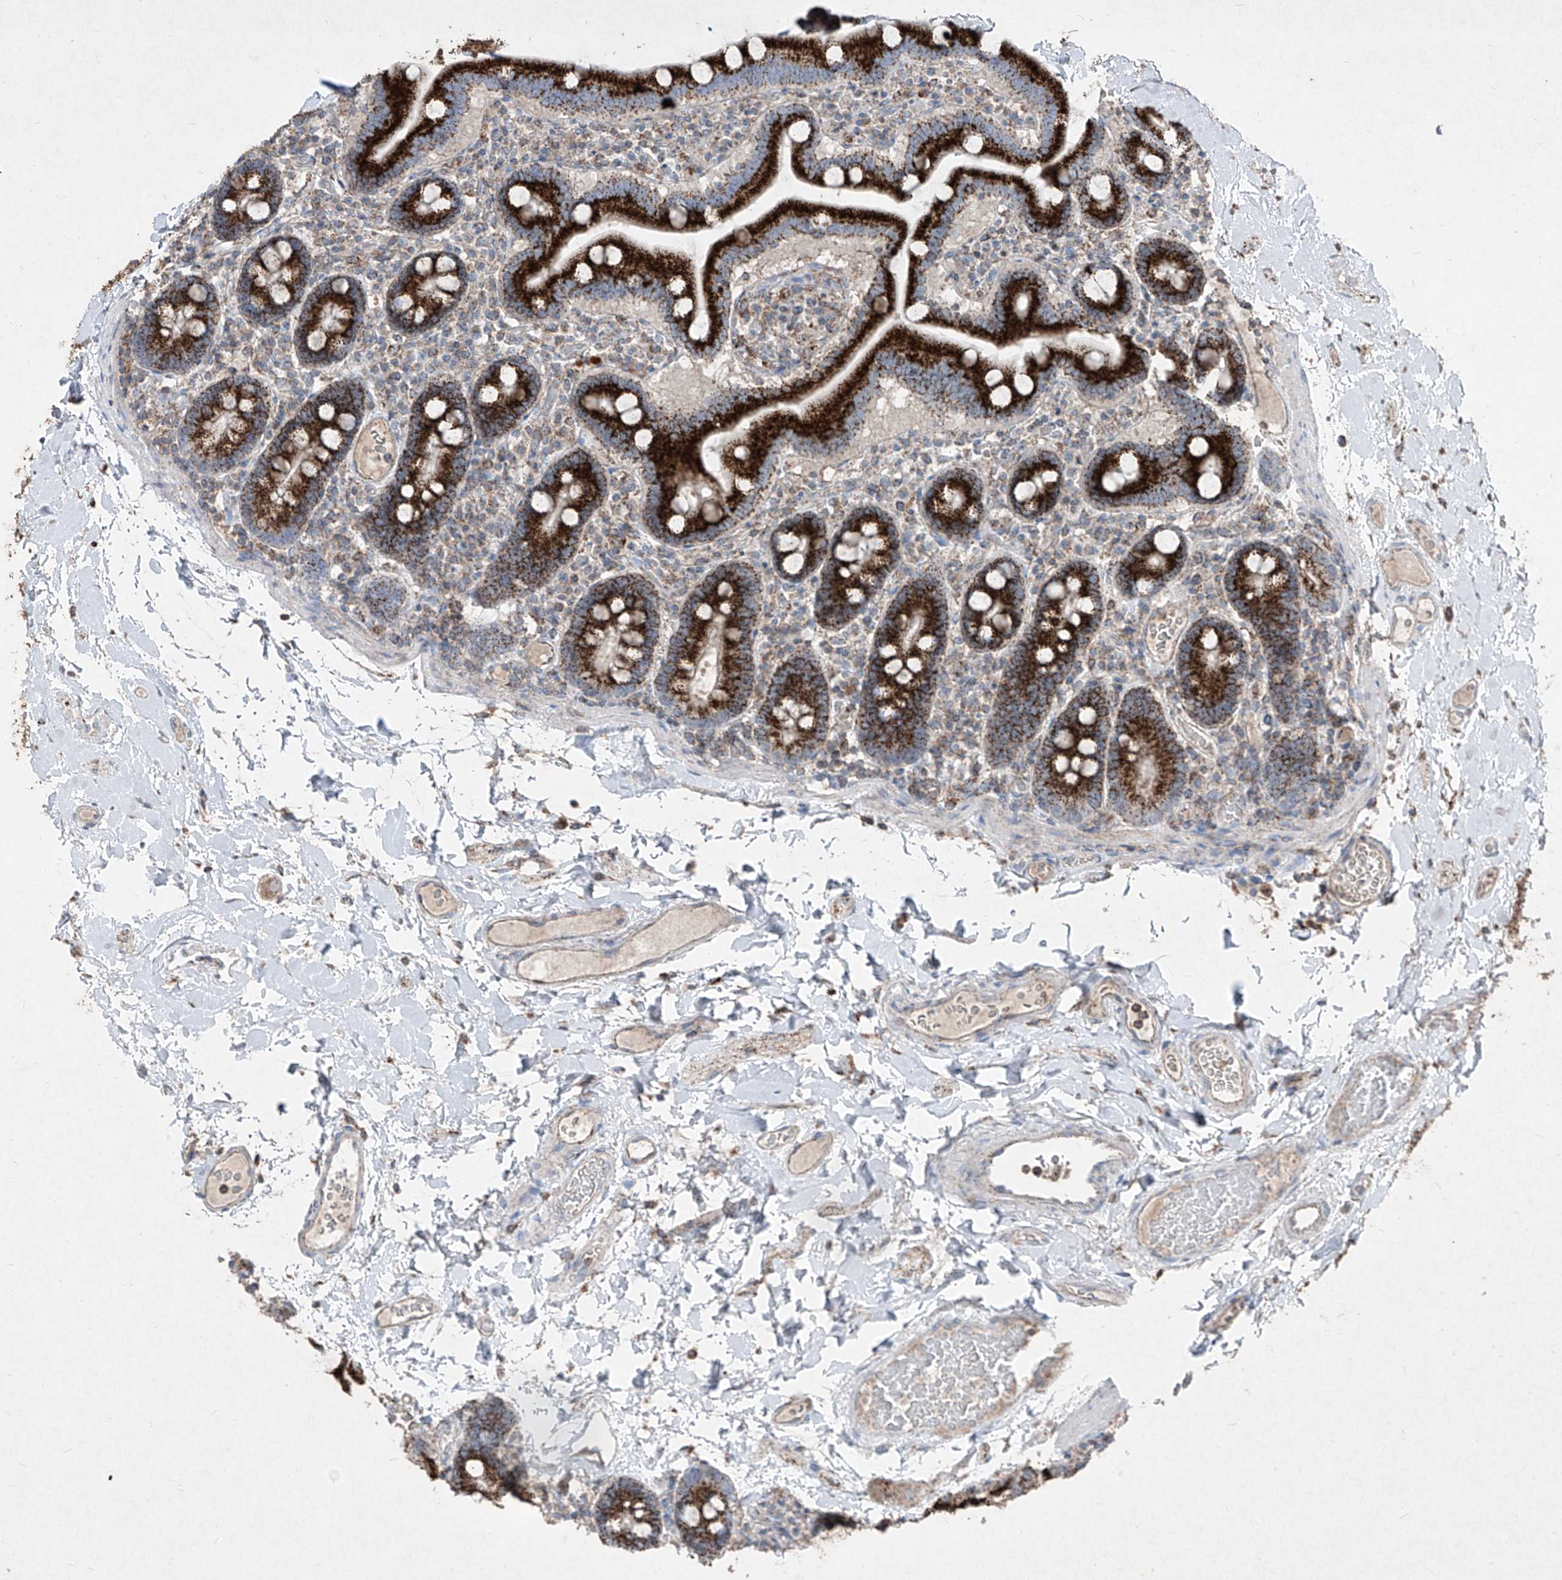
{"staining": {"intensity": "strong", "quantity": ">75%", "location": "cytoplasmic/membranous"}, "tissue": "duodenum", "cell_type": "Glandular cells", "image_type": "normal", "snomed": [{"axis": "morphology", "description": "Normal tissue, NOS"}, {"axis": "topography", "description": "Duodenum"}], "caption": "Benign duodenum was stained to show a protein in brown. There is high levels of strong cytoplasmic/membranous positivity in about >75% of glandular cells. The protein of interest is stained brown, and the nuclei are stained in blue (DAB IHC with brightfield microscopy, high magnification).", "gene": "ABCD3", "patient": {"sex": "male", "age": 55}}